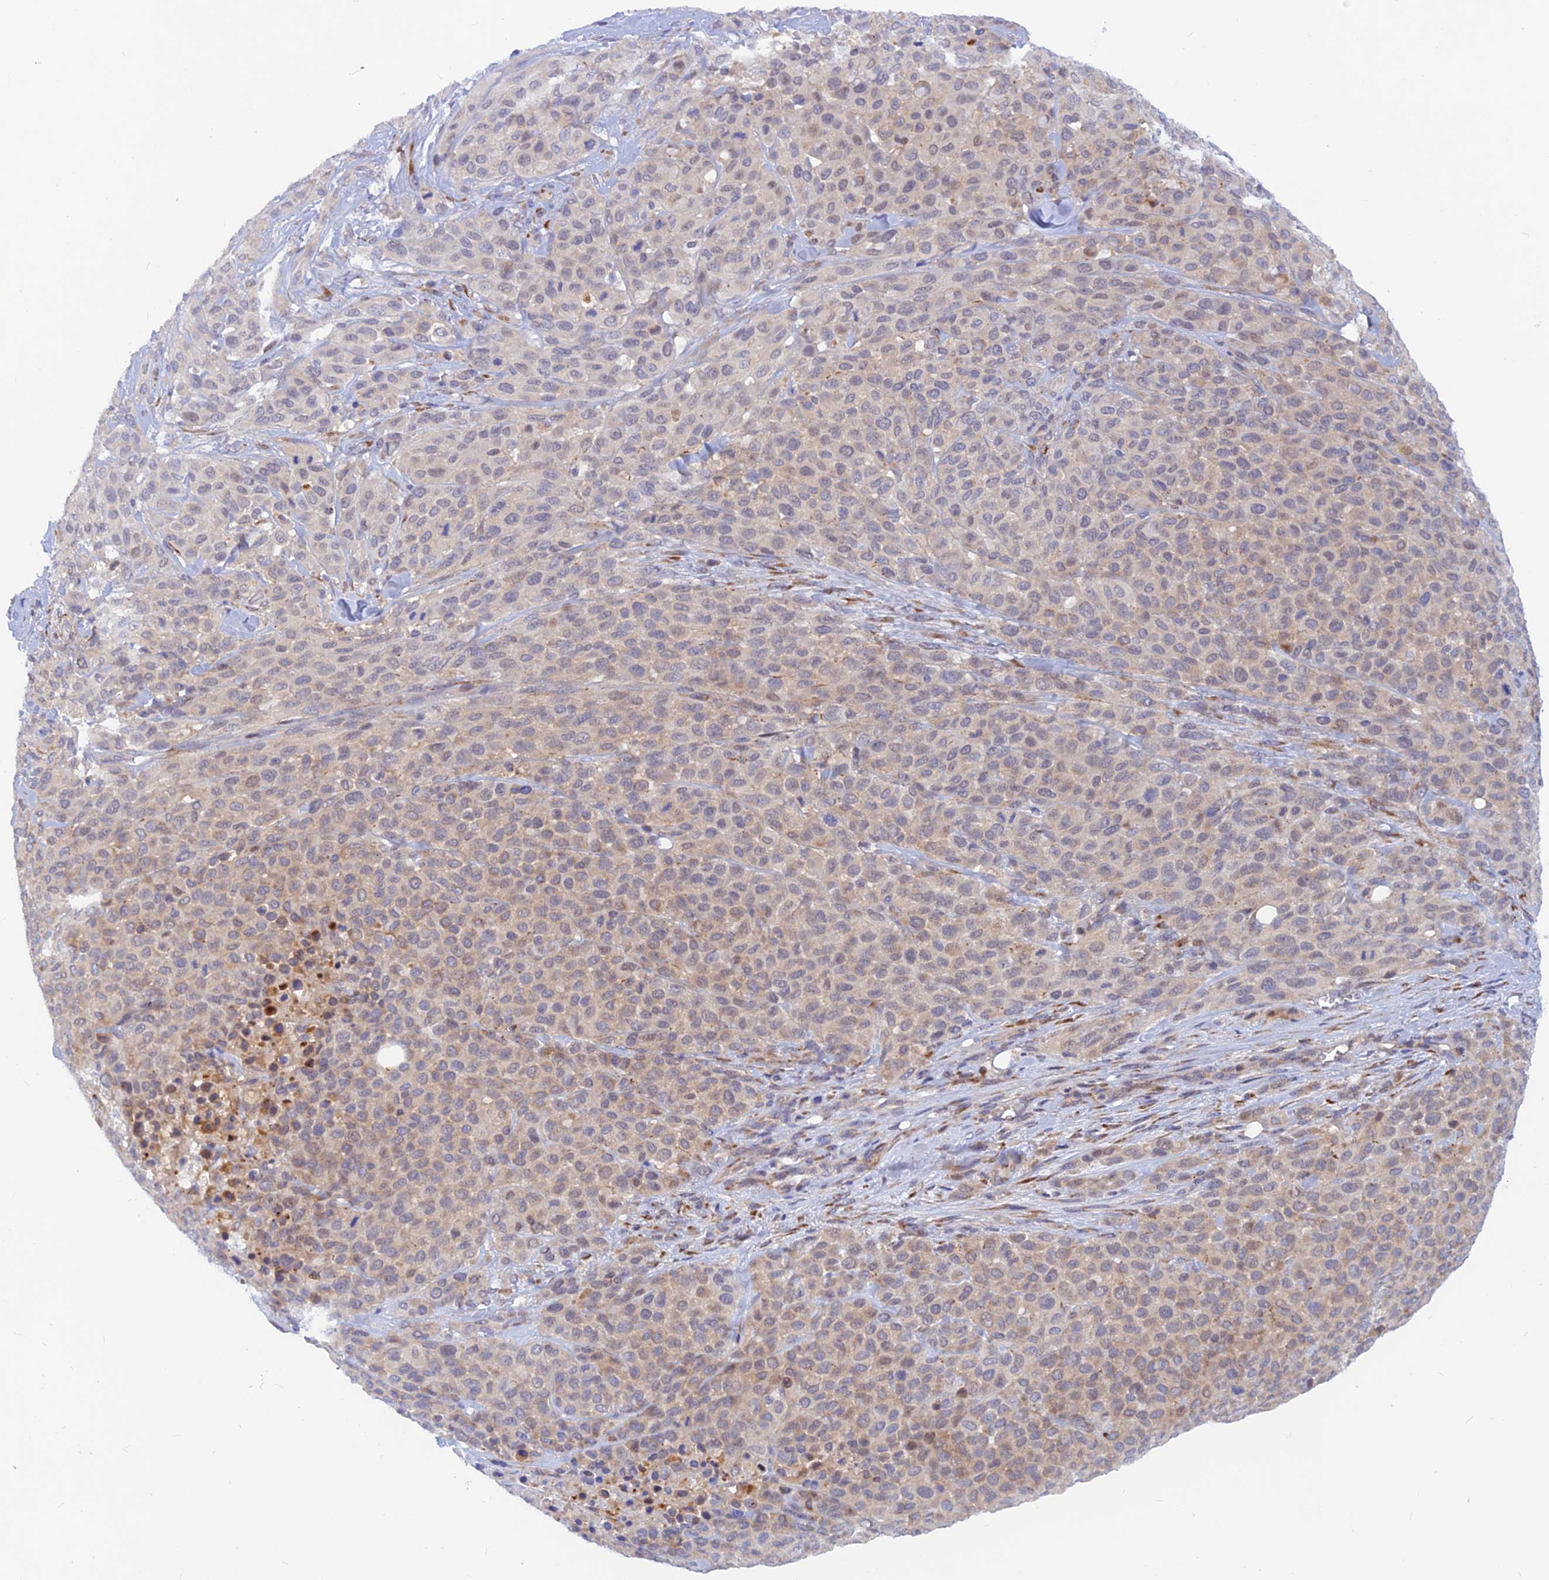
{"staining": {"intensity": "weak", "quantity": "25%-75%", "location": "nuclear"}, "tissue": "melanoma", "cell_type": "Tumor cells", "image_type": "cancer", "snomed": [{"axis": "morphology", "description": "Malignant melanoma, Metastatic site"}, {"axis": "topography", "description": "Skin"}], "caption": "Protein staining exhibits weak nuclear staining in approximately 25%-75% of tumor cells in malignant melanoma (metastatic site). Using DAB (3,3'-diaminobenzidine) (brown) and hematoxylin (blue) stains, captured at high magnification using brightfield microscopy.", "gene": "DNAJC16", "patient": {"sex": "female", "age": 81}}